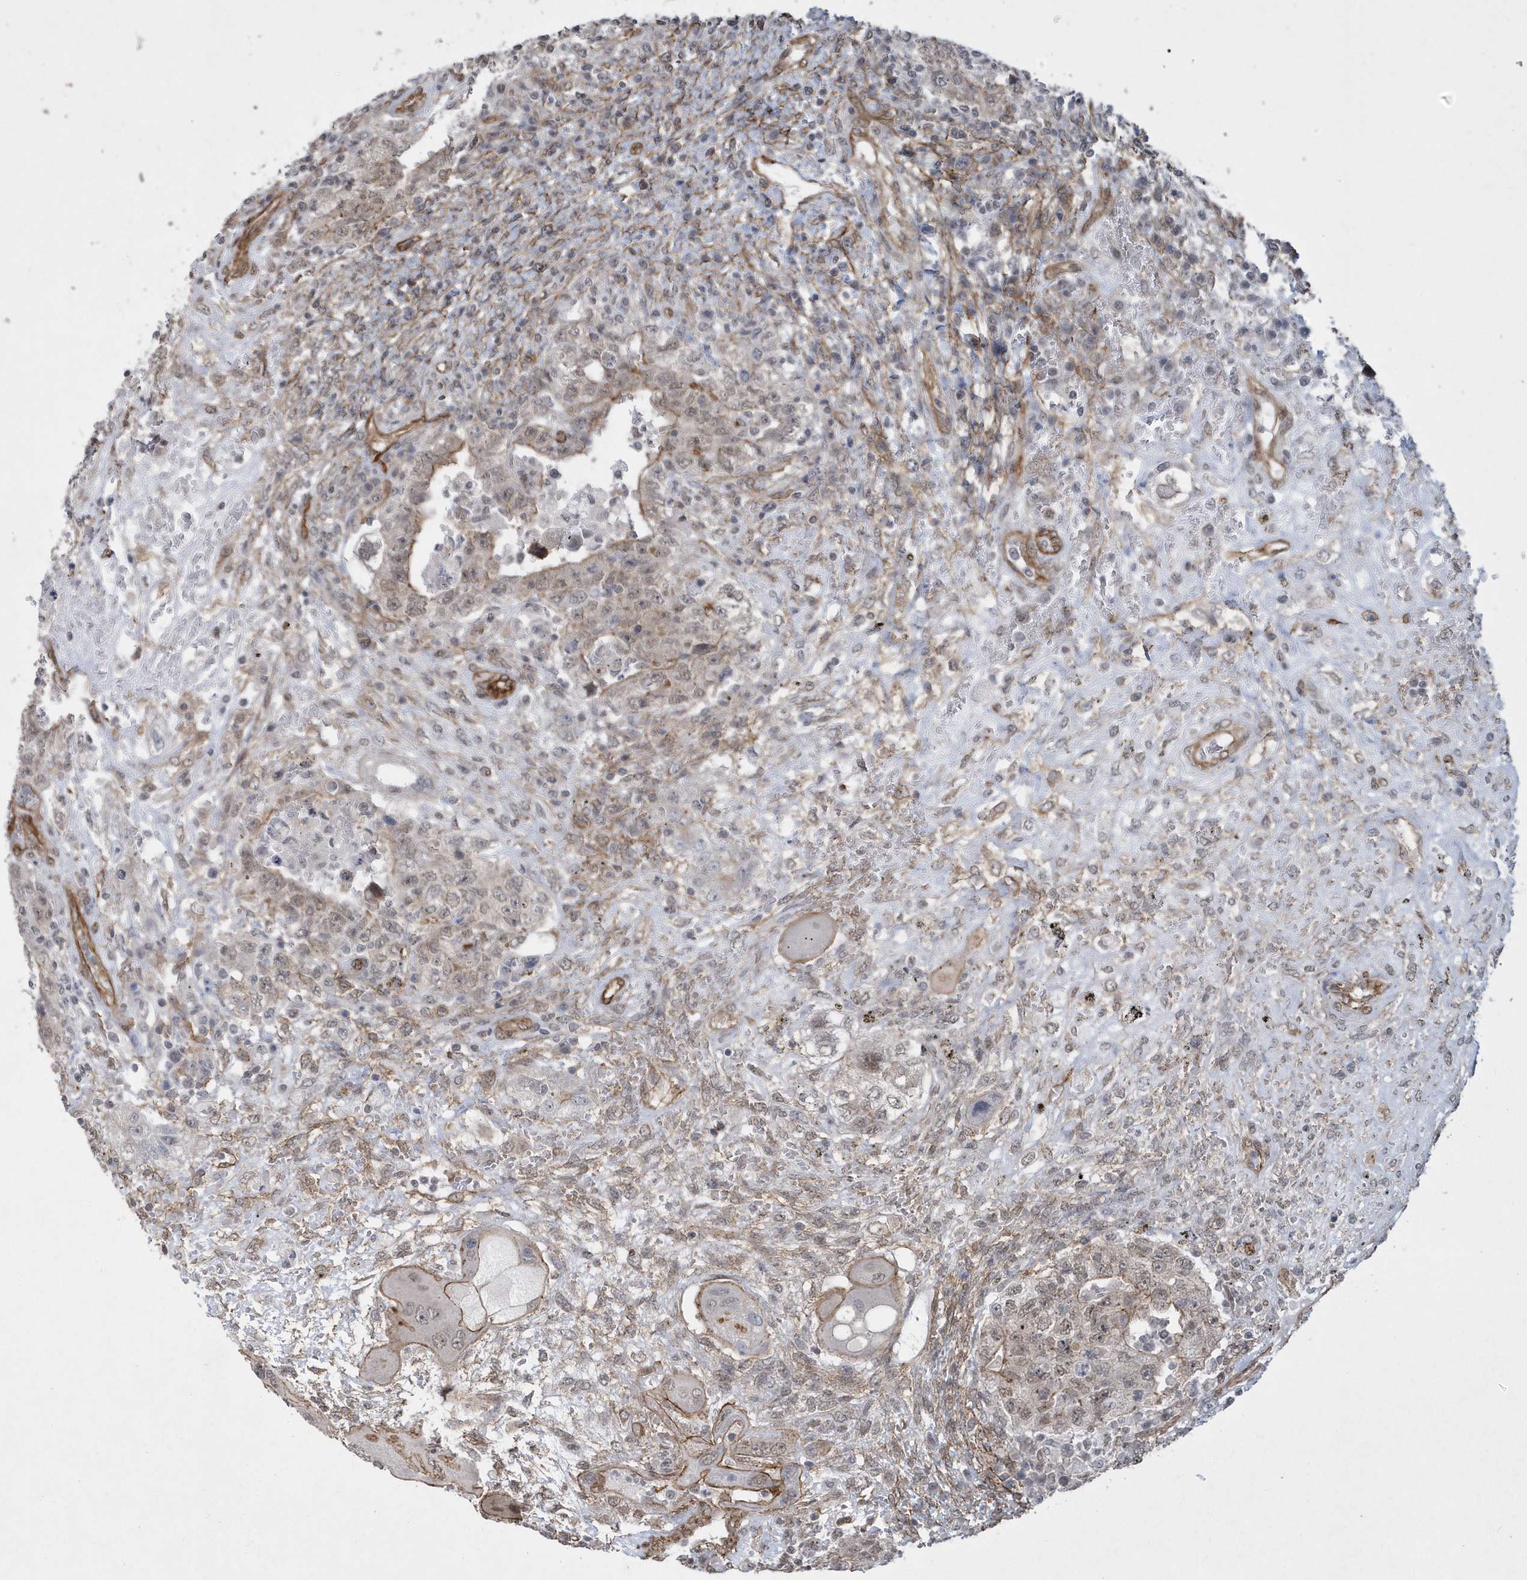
{"staining": {"intensity": "moderate", "quantity": "<25%", "location": "cytoplasmic/membranous"}, "tissue": "testis cancer", "cell_type": "Tumor cells", "image_type": "cancer", "snomed": [{"axis": "morphology", "description": "Carcinoma, Embryonal, NOS"}, {"axis": "topography", "description": "Testis"}], "caption": "Approximately <25% of tumor cells in human testis embryonal carcinoma show moderate cytoplasmic/membranous protein positivity as visualized by brown immunohistochemical staining.", "gene": "RAI14", "patient": {"sex": "male", "age": 26}}